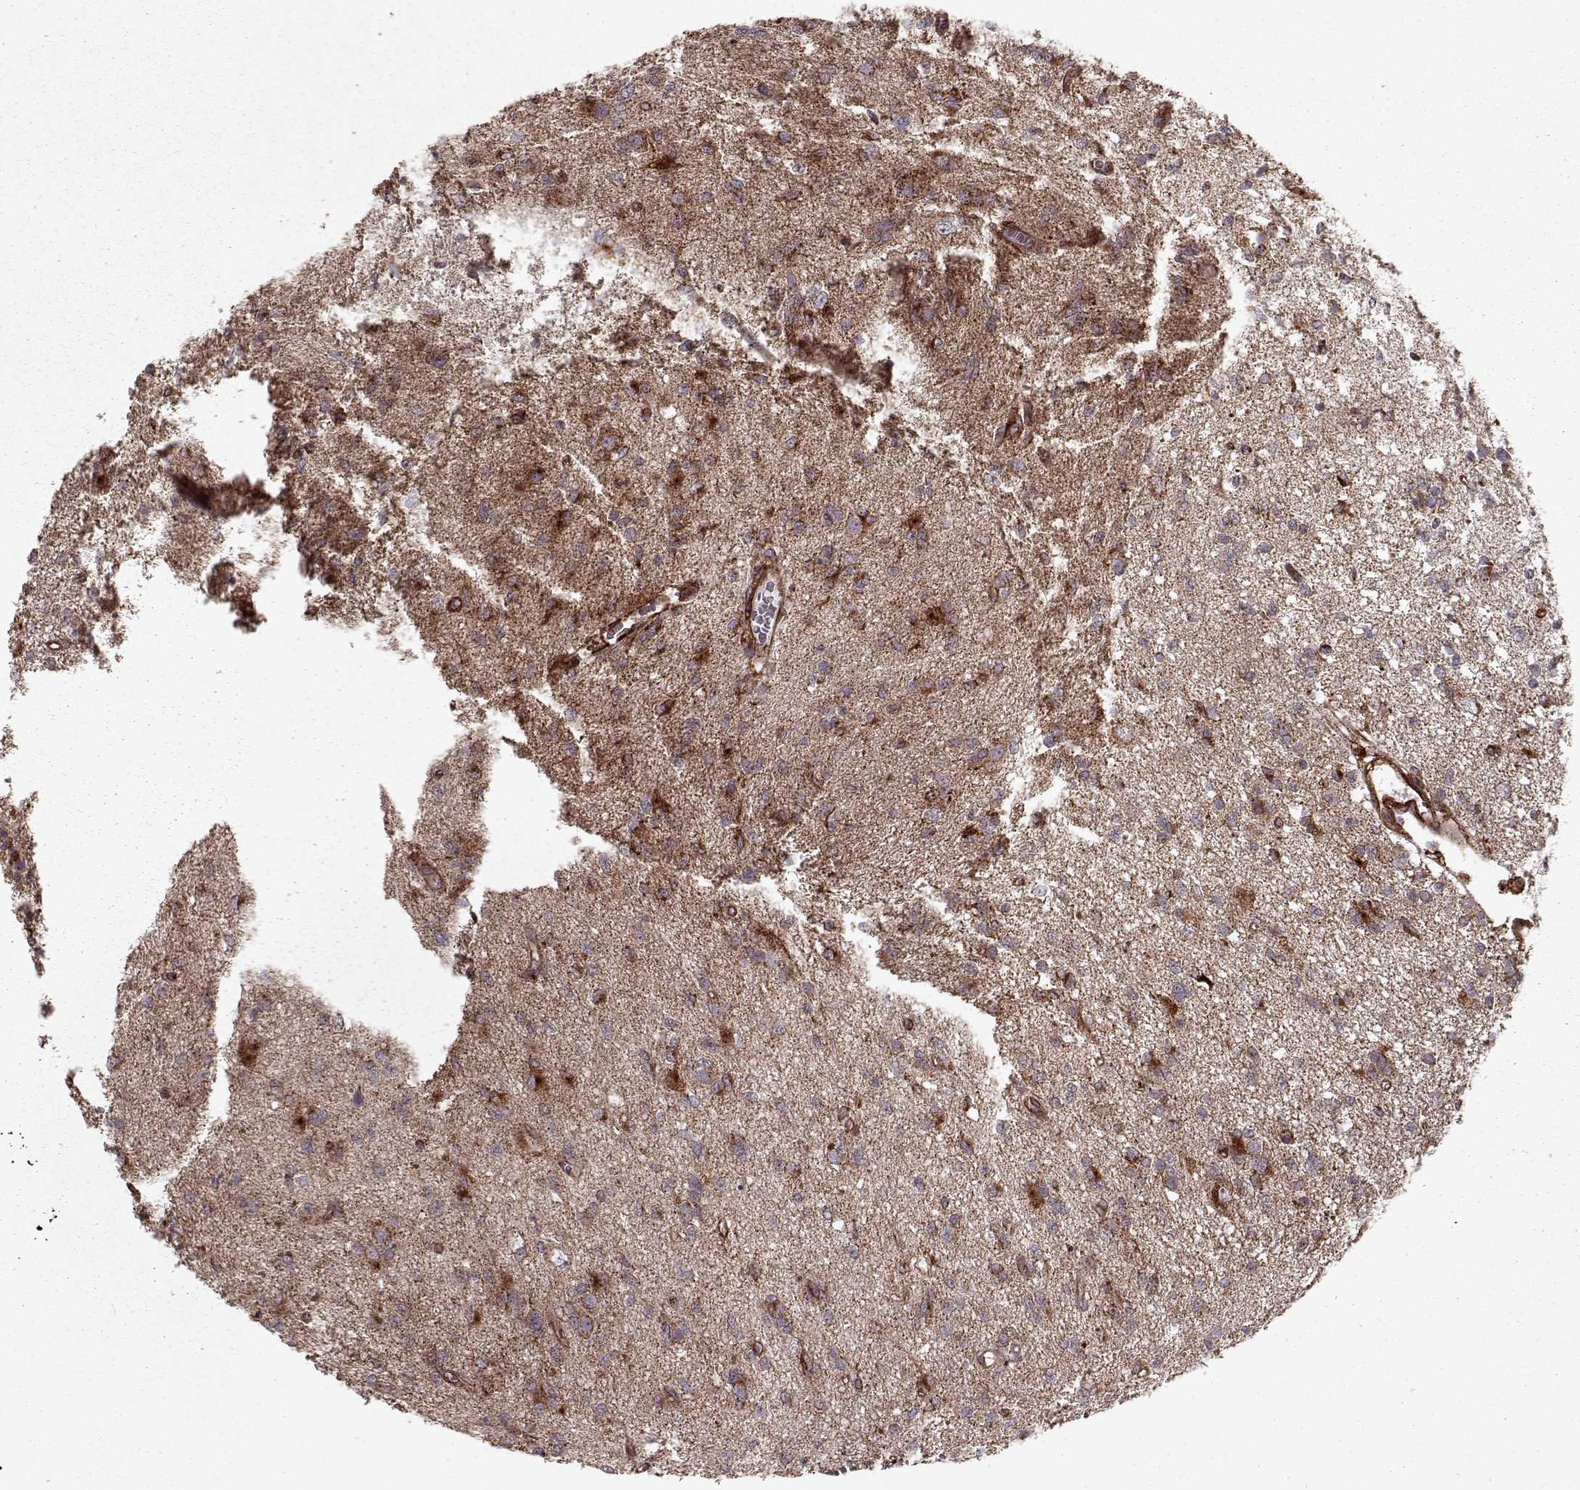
{"staining": {"intensity": "strong", "quantity": "<25%", "location": "cytoplasmic/membranous"}, "tissue": "glioma", "cell_type": "Tumor cells", "image_type": "cancer", "snomed": [{"axis": "morphology", "description": "Glioma, malignant, Low grade"}, {"axis": "topography", "description": "Brain"}], "caption": "Tumor cells show strong cytoplasmic/membranous staining in approximately <25% of cells in glioma. (Brightfield microscopy of DAB IHC at high magnification).", "gene": "FXN", "patient": {"sex": "male", "age": 64}}